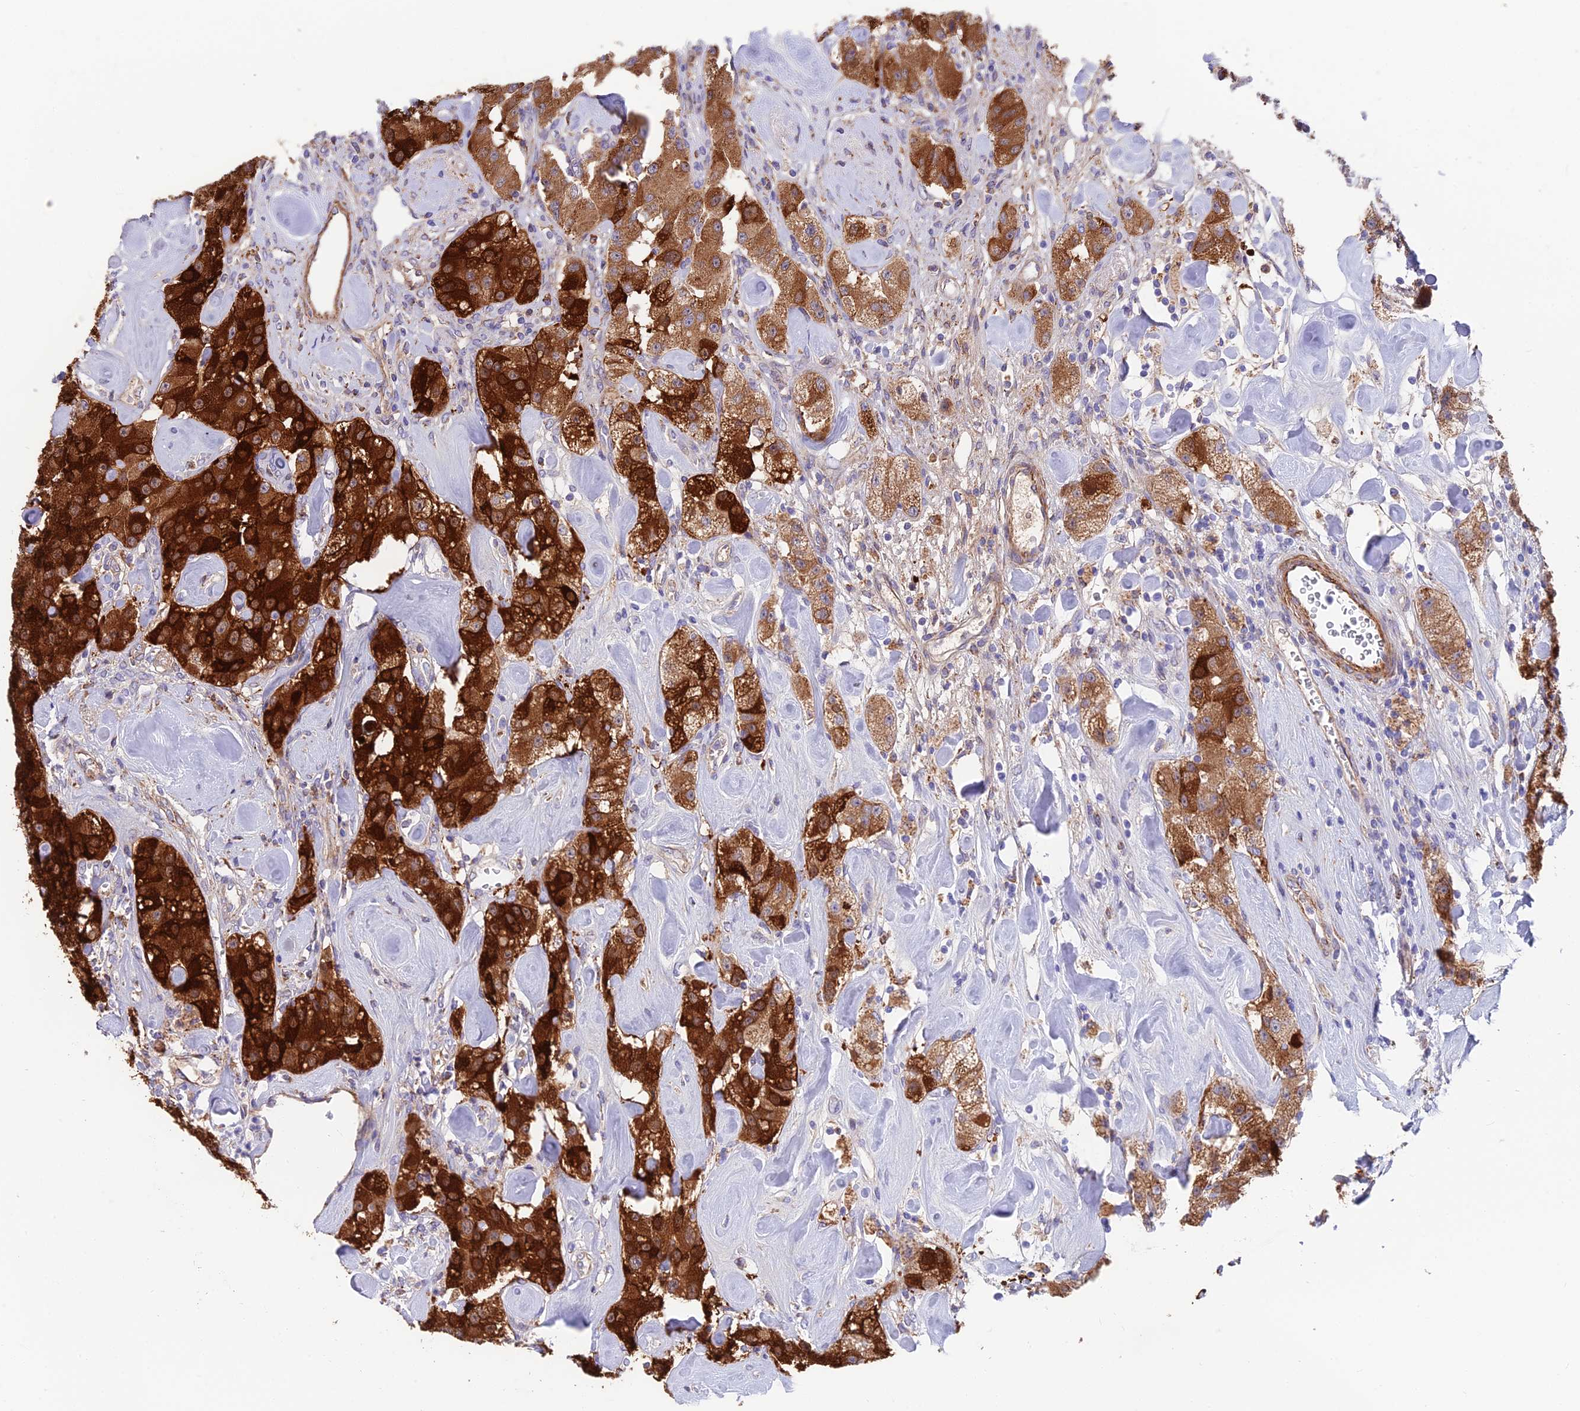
{"staining": {"intensity": "strong", "quantity": ">75%", "location": "cytoplasmic/membranous"}, "tissue": "carcinoid", "cell_type": "Tumor cells", "image_type": "cancer", "snomed": [{"axis": "morphology", "description": "Carcinoid, malignant, NOS"}, {"axis": "topography", "description": "Pancreas"}], "caption": "Immunohistochemistry micrograph of neoplastic tissue: human carcinoid stained using immunohistochemistry (IHC) reveals high levels of strong protein expression localized specifically in the cytoplasmic/membranous of tumor cells, appearing as a cytoplasmic/membranous brown color.", "gene": "TIGD6", "patient": {"sex": "male", "age": 41}}